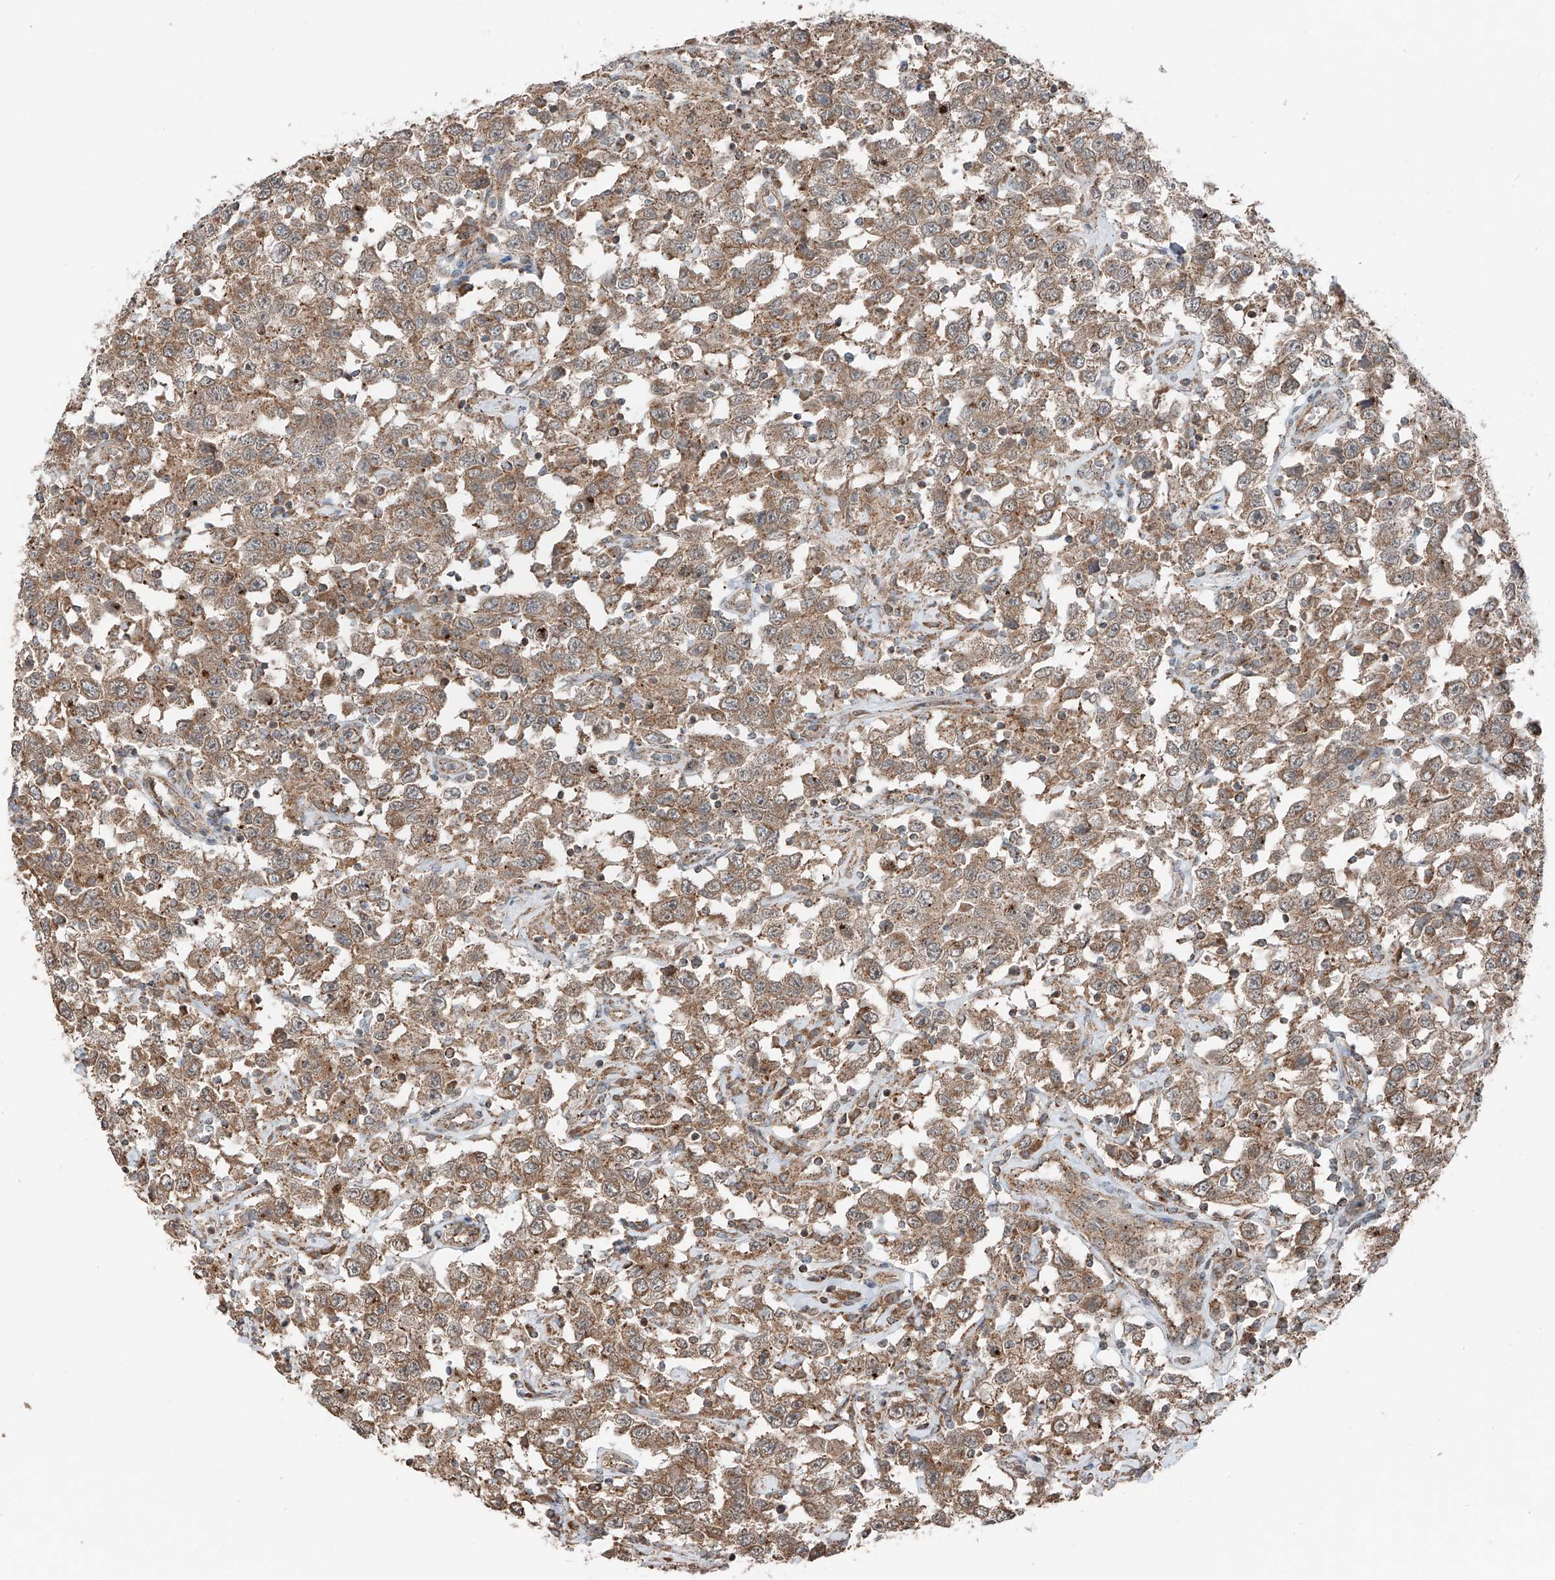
{"staining": {"intensity": "moderate", "quantity": ">75%", "location": "cytoplasmic/membranous"}, "tissue": "testis cancer", "cell_type": "Tumor cells", "image_type": "cancer", "snomed": [{"axis": "morphology", "description": "Seminoma, NOS"}, {"axis": "topography", "description": "Testis"}], "caption": "Protein staining shows moderate cytoplasmic/membranous positivity in about >75% of tumor cells in testis cancer.", "gene": "CEP162", "patient": {"sex": "male", "age": 41}}